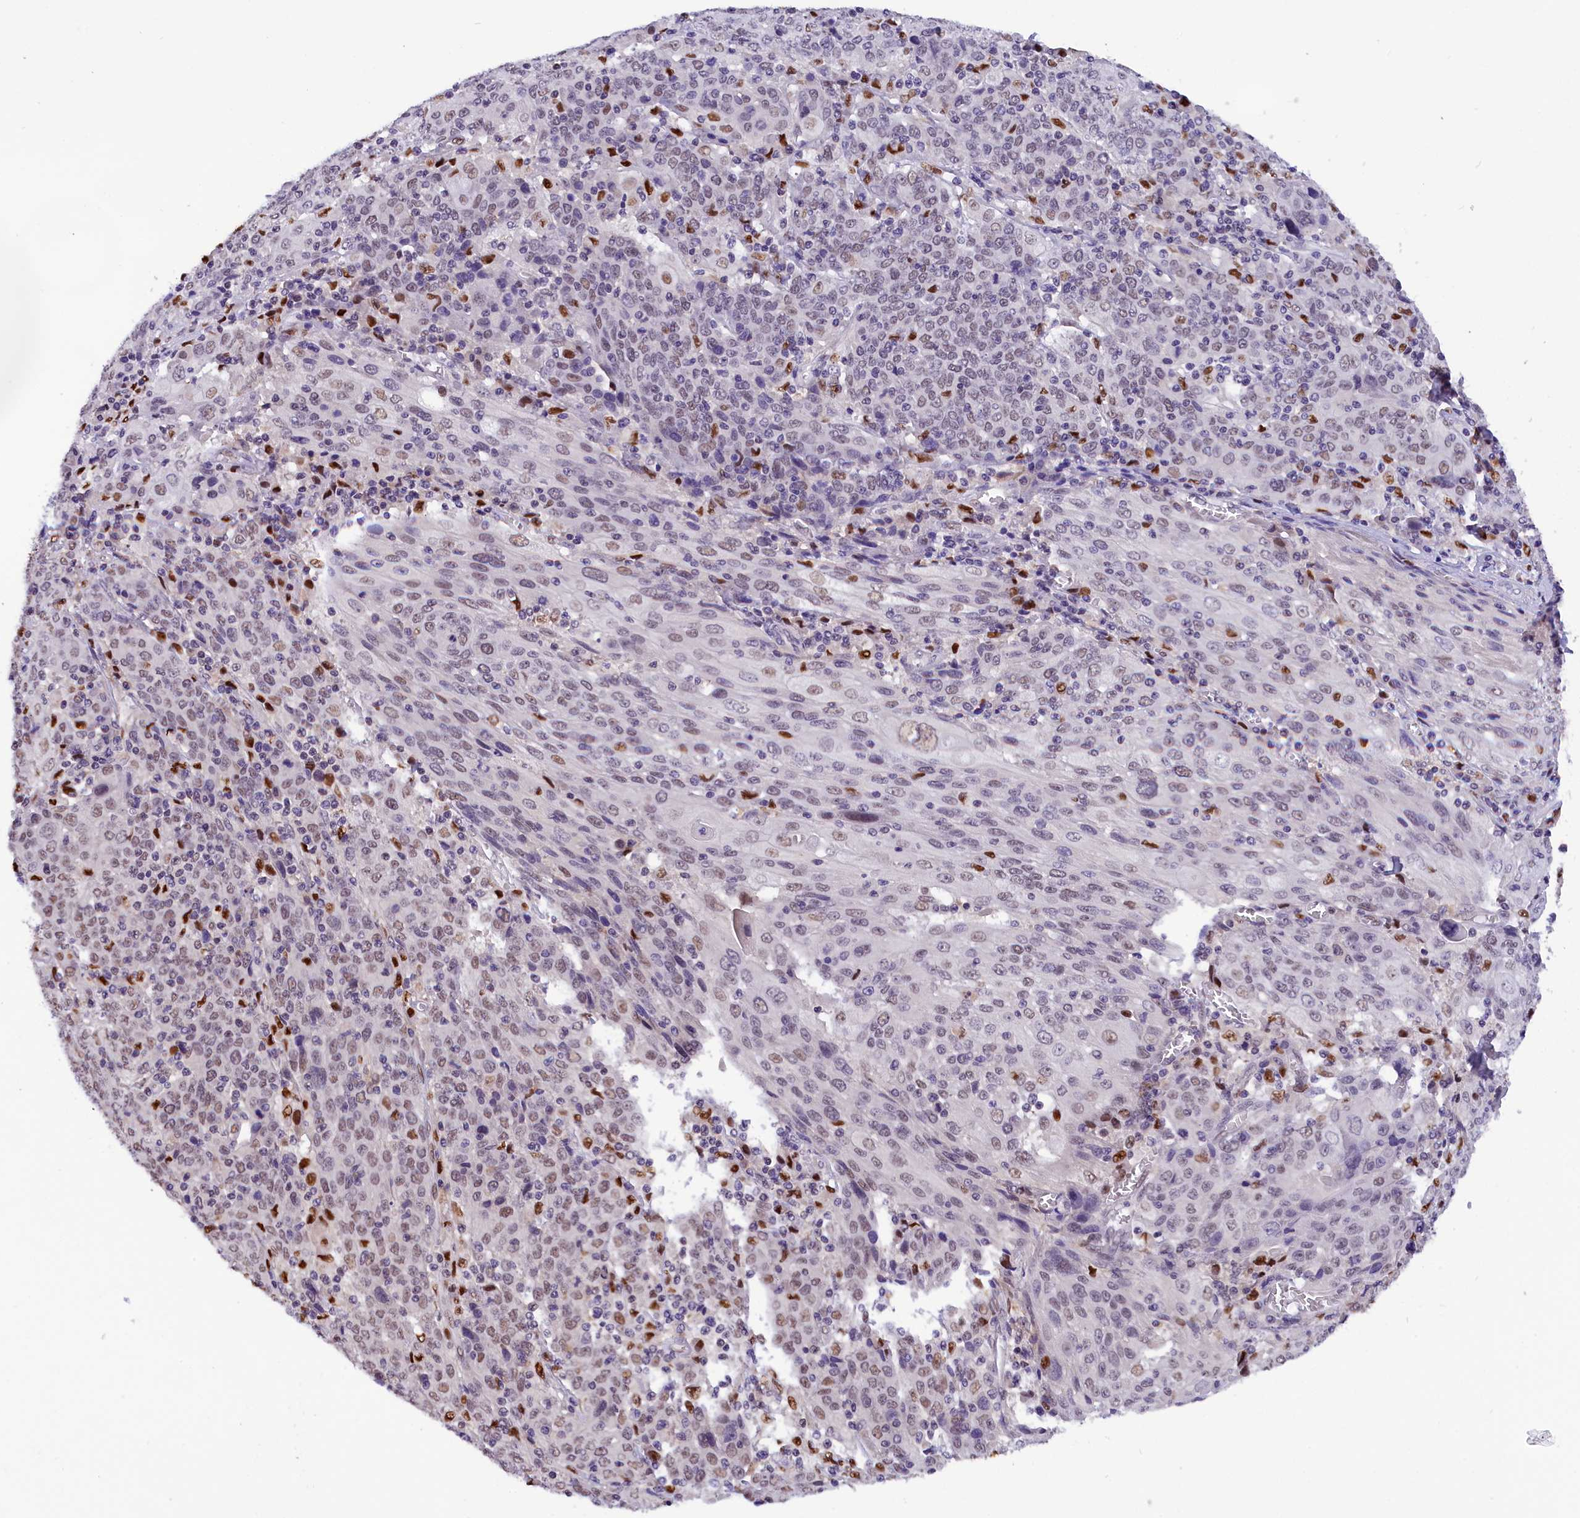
{"staining": {"intensity": "weak", "quantity": "<25%", "location": "nuclear"}, "tissue": "cervical cancer", "cell_type": "Tumor cells", "image_type": "cancer", "snomed": [{"axis": "morphology", "description": "Squamous cell carcinoma, NOS"}, {"axis": "topography", "description": "Cervix"}], "caption": "This is a photomicrograph of immunohistochemistry (IHC) staining of cervical squamous cell carcinoma, which shows no positivity in tumor cells.", "gene": "BTBD9", "patient": {"sex": "female", "age": 67}}